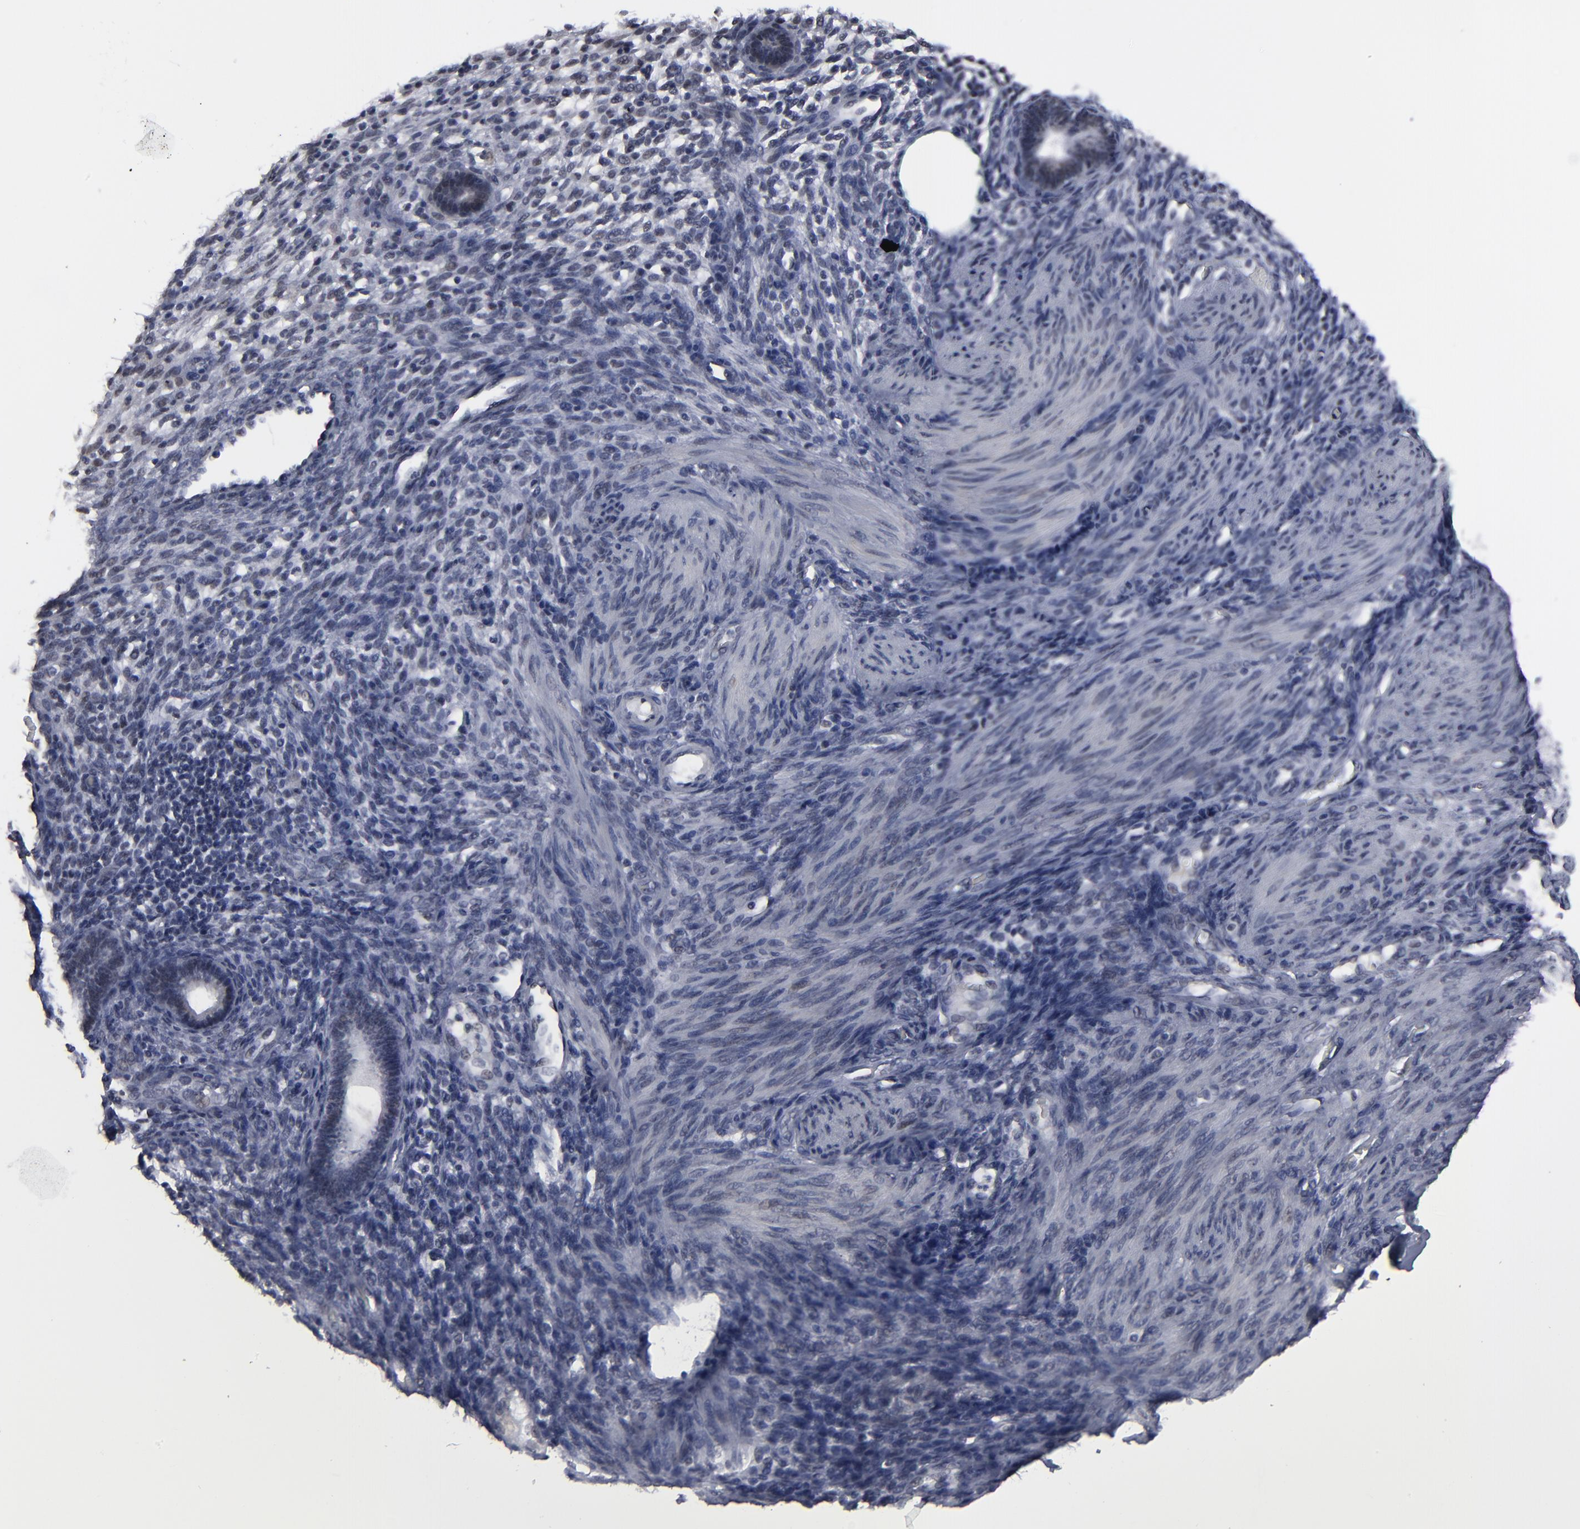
{"staining": {"intensity": "negative", "quantity": "none", "location": "none"}, "tissue": "endometrium", "cell_type": "Cells in endometrial stroma", "image_type": "normal", "snomed": [{"axis": "morphology", "description": "Normal tissue, NOS"}, {"axis": "topography", "description": "Endometrium"}], "caption": "High magnification brightfield microscopy of normal endometrium stained with DAB (3,3'-diaminobenzidine) (brown) and counterstained with hematoxylin (blue): cells in endometrial stroma show no significant positivity.", "gene": "SSRP1", "patient": {"sex": "female", "age": 72}}